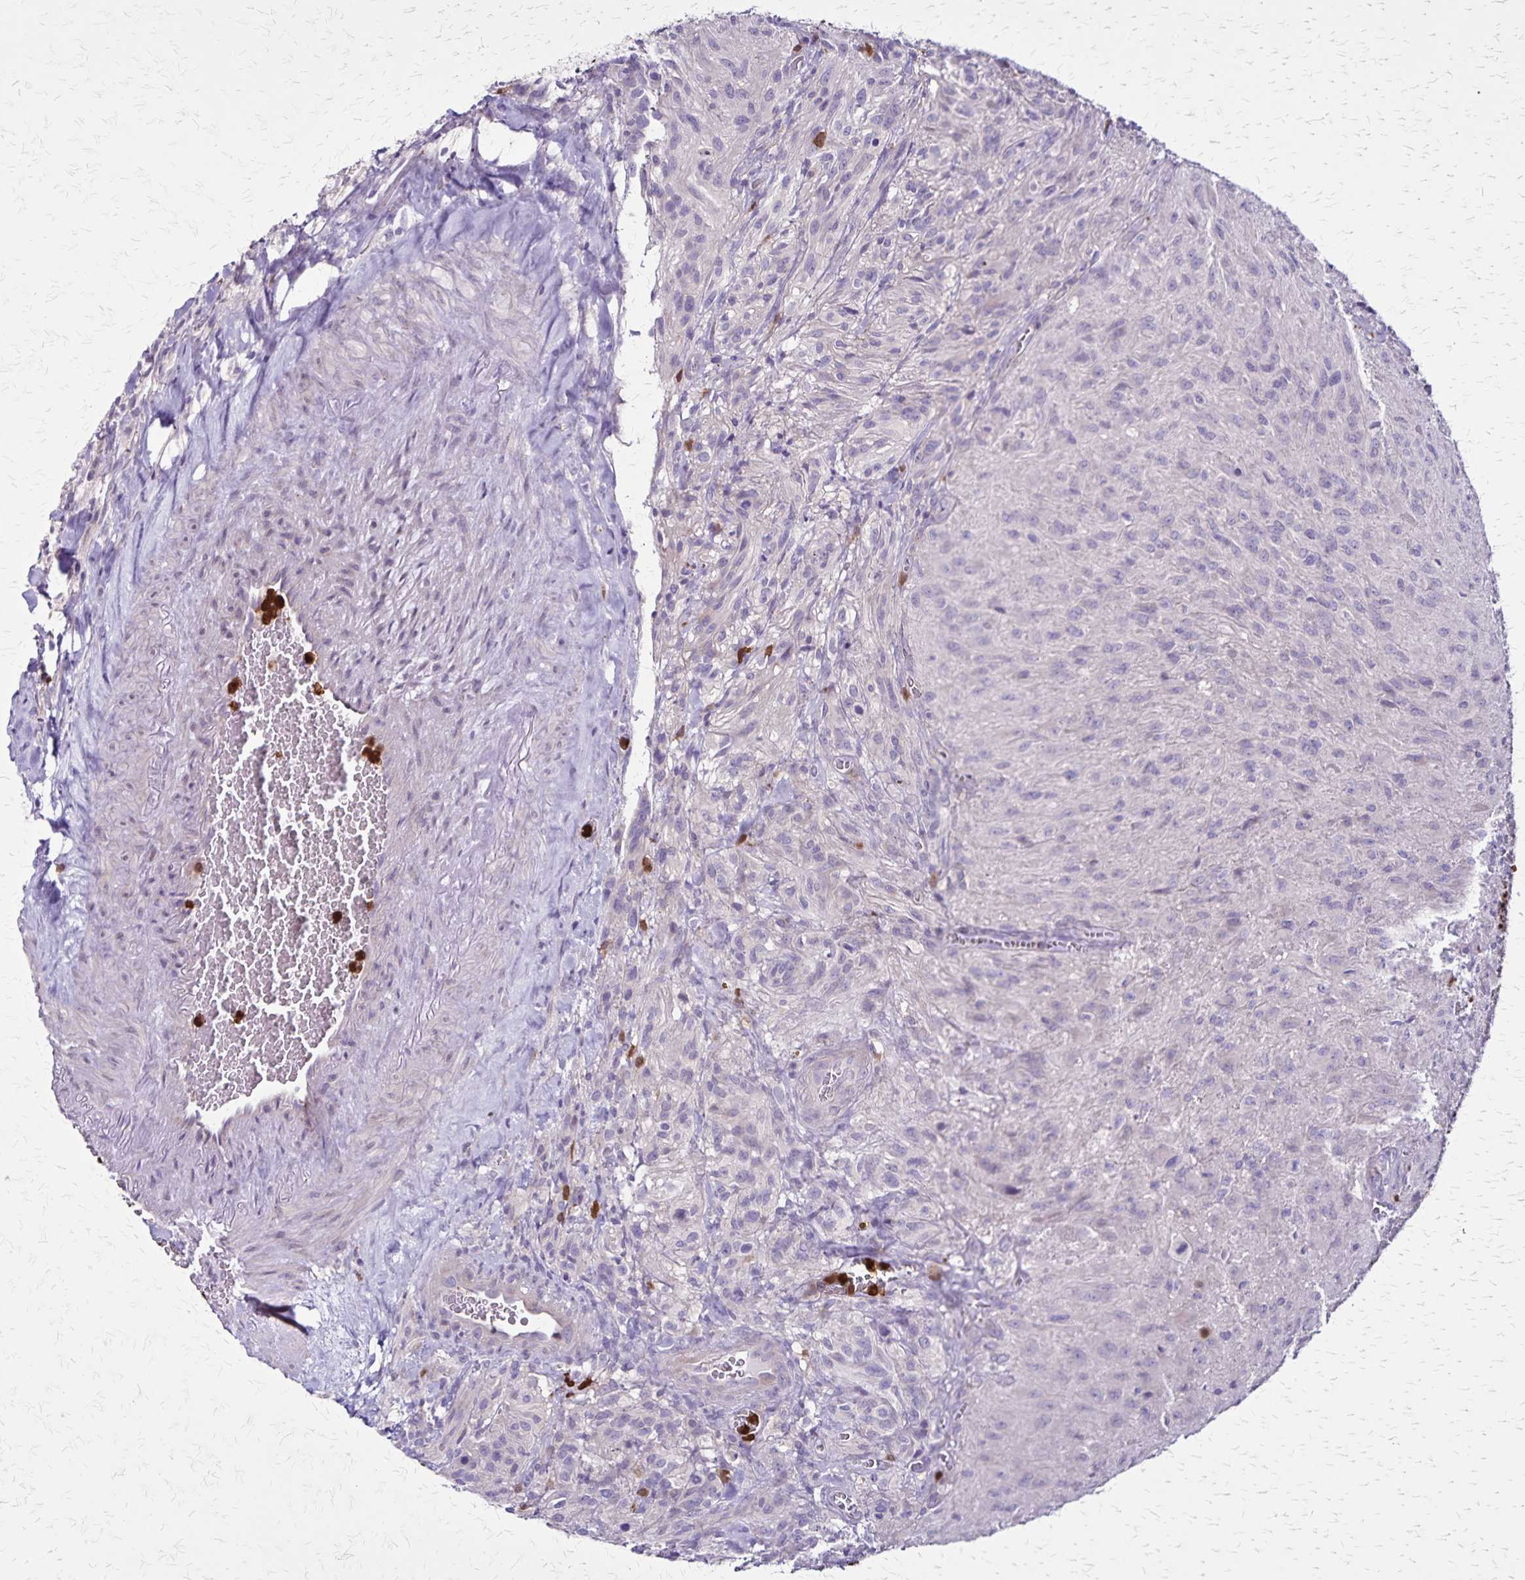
{"staining": {"intensity": "negative", "quantity": "none", "location": "none"}, "tissue": "glioma", "cell_type": "Tumor cells", "image_type": "cancer", "snomed": [{"axis": "morphology", "description": "Glioma, malignant, High grade"}, {"axis": "topography", "description": "Brain"}], "caption": "Human high-grade glioma (malignant) stained for a protein using IHC demonstrates no expression in tumor cells.", "gene": "ULBP3", "patient": {"sex": "male", "age": 47}}